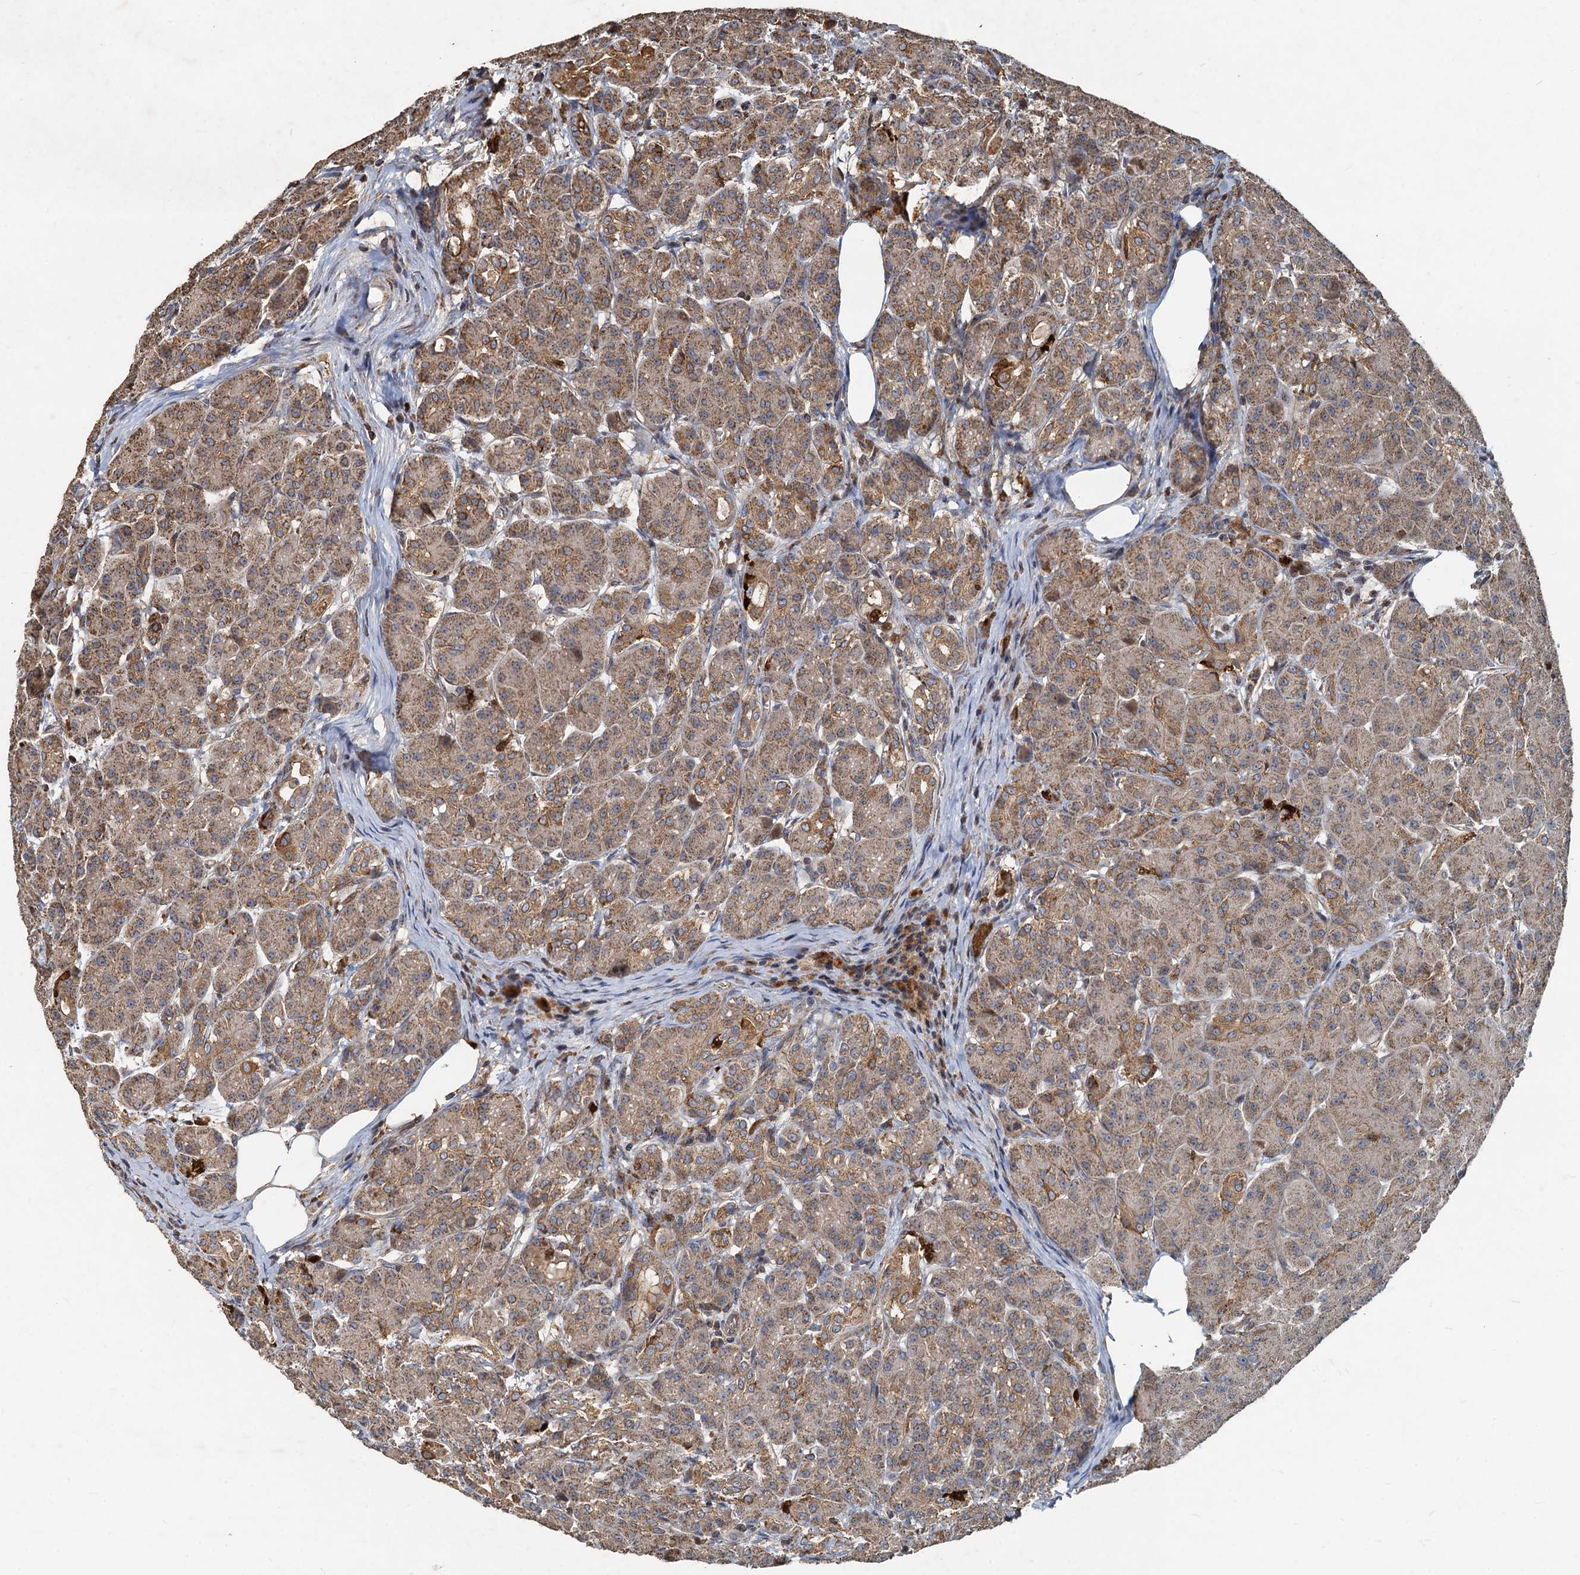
{"staining": {"intensity": "moderate", "quantity": ">75%", "location": "cytoplasmic/membranous"}, "tissue": "pancreas", "cell_type": "Exocrine glandular cells", "image_type": "normal", "snomed": [{"axis": "morphology", "description": "Normal tissue, NOS"}, {"axis": "topography", "description": "Pancreas"}], "caption": "Moderate cytoplasmic/membranous protein staining is present in about >75% of exocrine glandular cells in pancreas. Using DAB (brown) and hematoxylin (blue) stains, captured at high magnification using brightfield microscopy.", "gene": "SDS", "patient": {"sex": "male", "age": 63}}